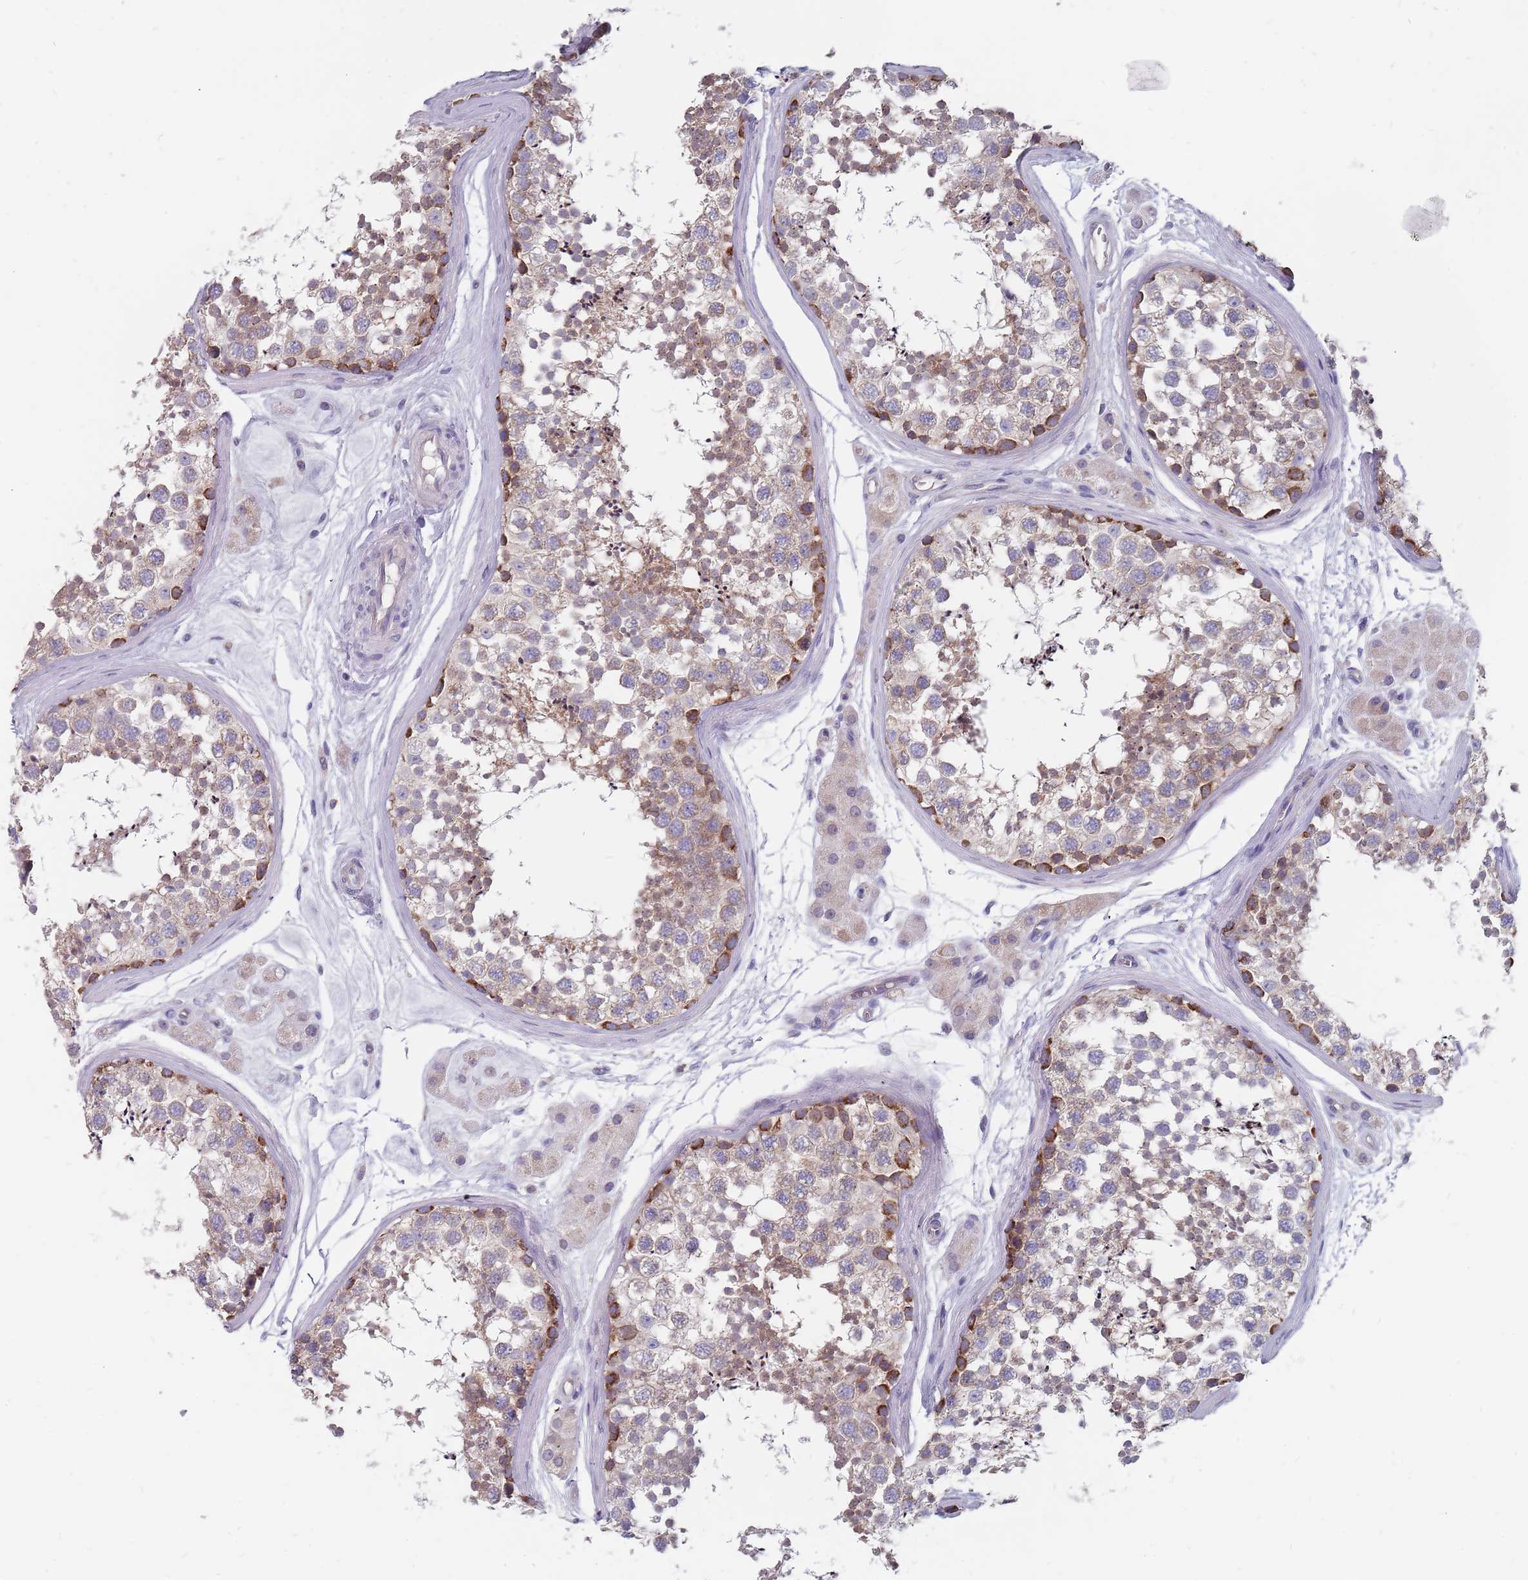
{"staining": {"intensity": "moderate", "quantity": "25%-75%", "location": "cytoplasmic/membranous"}, "tissue": "testis", "cell_type": "Cells in seminiferous ducts", "image_type": "normal", "snomed": [{"axis": "morphology", "description": "Normal tissue, NOS"}, {"axis": "topography", "description": "Testis"}], "caption": "A brown stain labels moderate cytoplasmic/membranous staining of a protein in cells in seminiferous ducts of unremarkable human testis. Using DAB (brown) and hematoxylin (blue) stains, captured at high magnification using brightfield microscopy.", "gene": "CMTR2", "patient": {"sex": "male", "age": 56}}